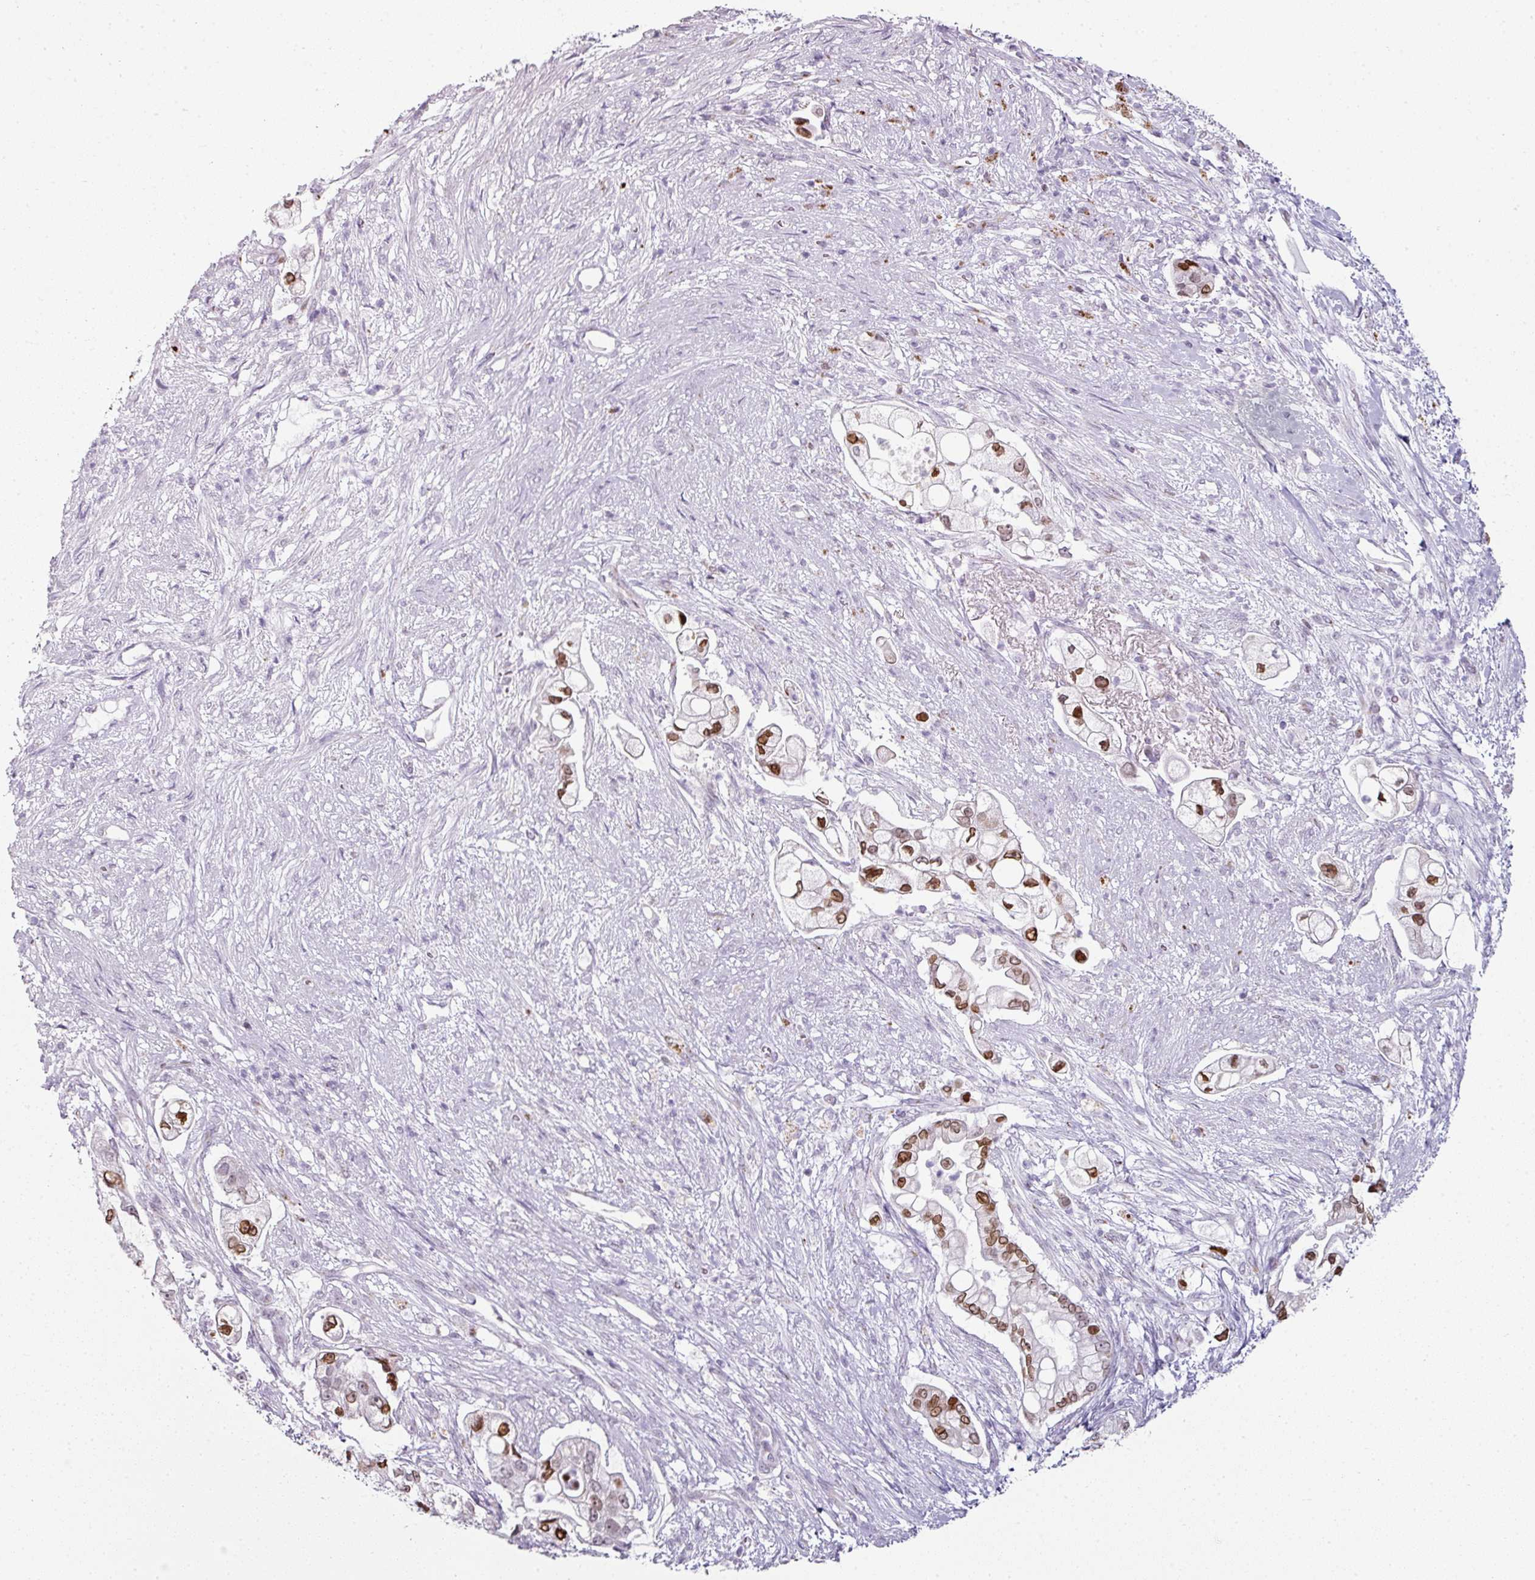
{"staining": {"intensity": "moderate", "quantity": ">75%", "location": "nuclear"}, "tissue": "pancreatic cancer", "cell_type": "Tumor cells", "image_type": "cancer", "snomed": [{"axis": "morphology", "description": "Adenocarcinoma, NOS"}, {"axis": "topography", "description": "Pancreas"}], "caption": "High-power microscopy captured an immunohistochemistry photomicrograph of adenocarcinoma (pancreatic), revealing moderate nuclear staining in approximately >75% of tumor cells.", "gene": "SYT8", "patient": {"sex": "female", "age": 69}}